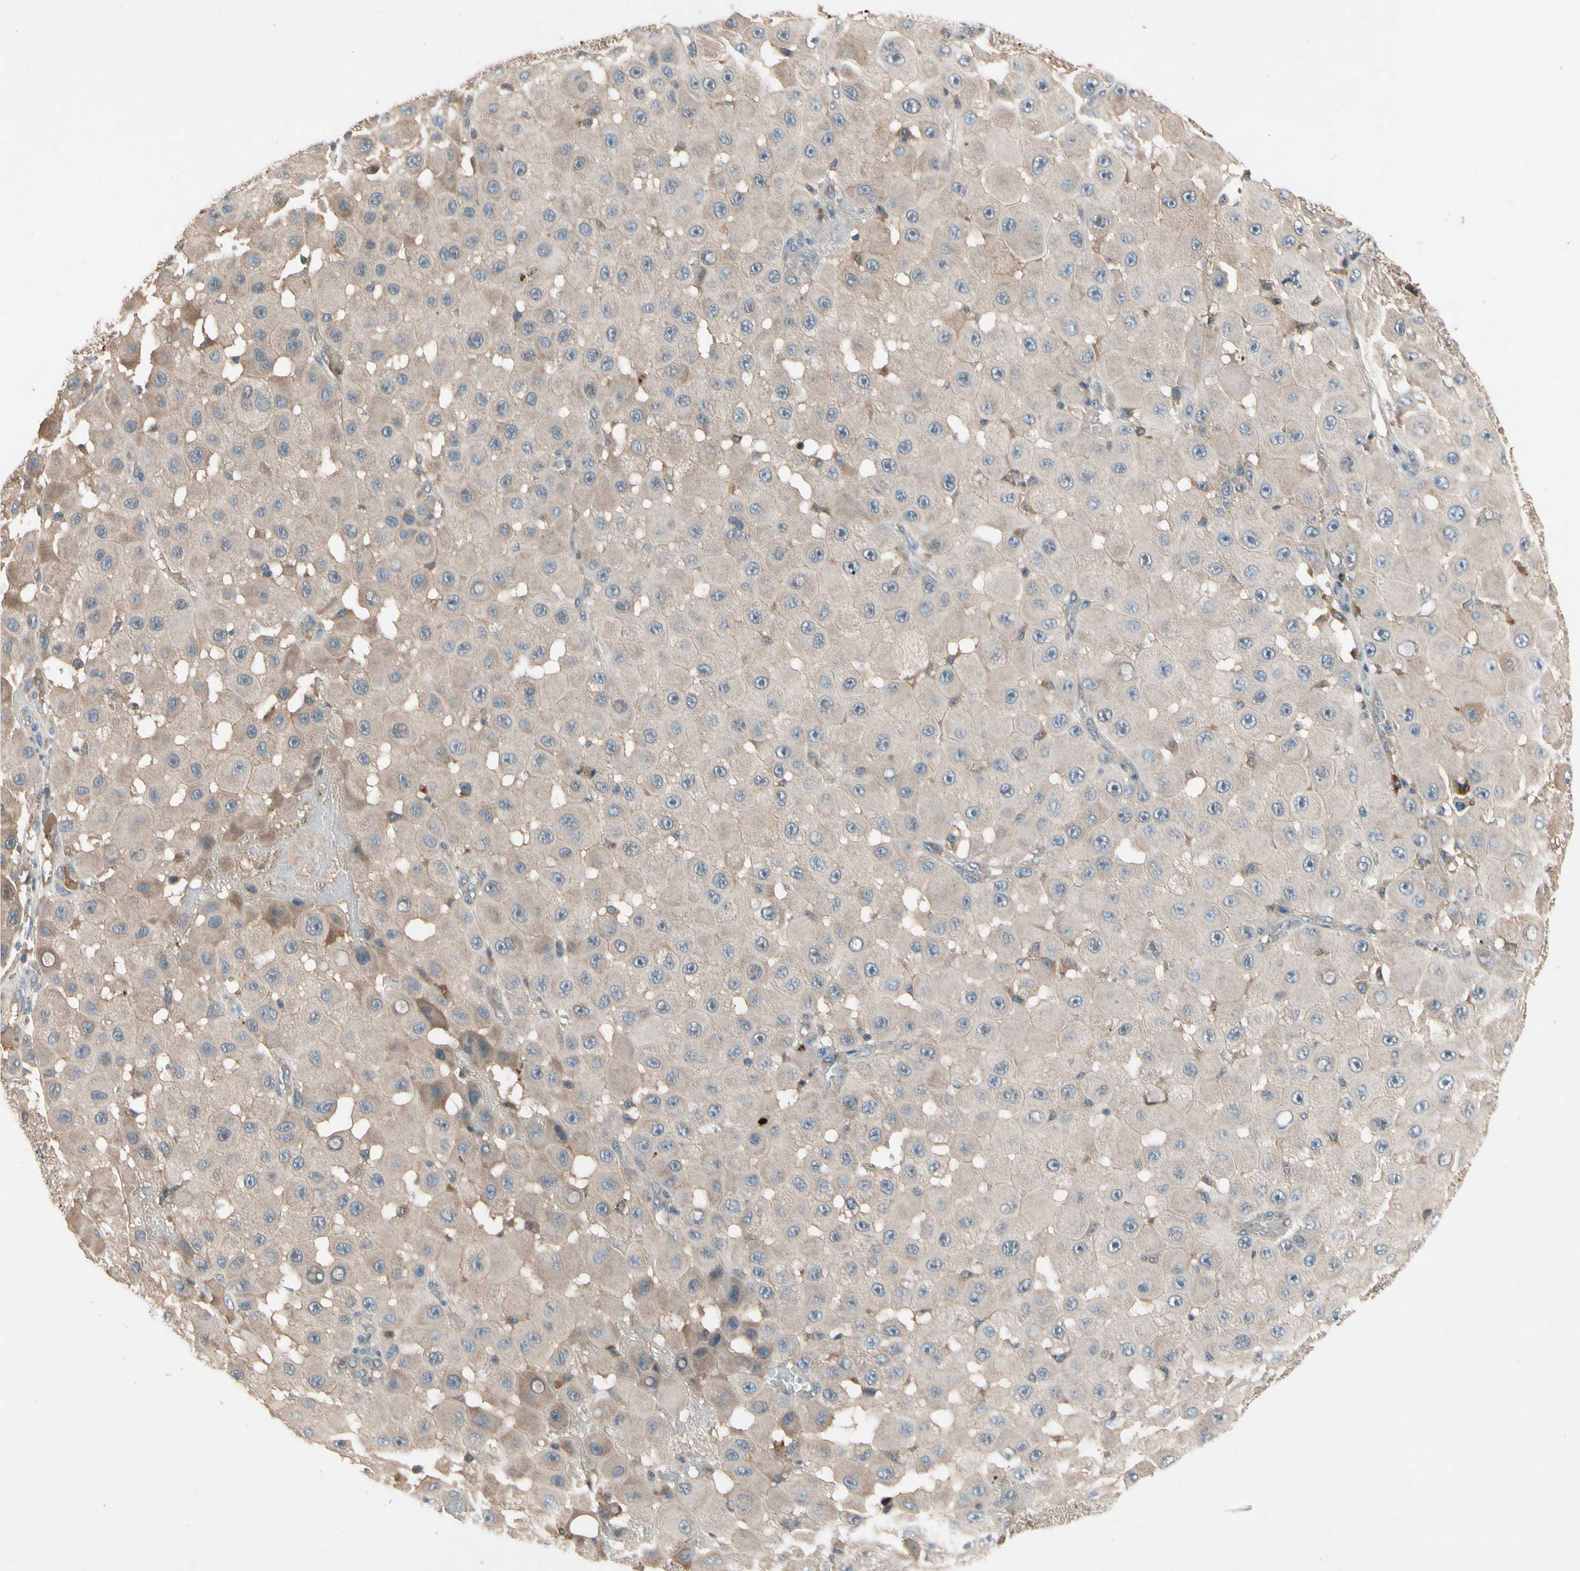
{"staining": {"intensity": "weak", "quantity": "25%-75%", "location": "cytoplasmic/membranous"}, "tissue": "melanoma", "cell_type": "Tumor cells", "image_type": "cancer", "snomed": [{"axis": "morphology", "description": "Malignant melanoma, NOS"}, {"axis": "topography", "description": "Skin"}], "caption": "DAB (3,3'-diaminobenzidine) immunohistochemical staining of melanoma exhibits weak cytoplasmic/membranous protein positivity in about 25%-75% of tumor cells.", "gene": "IL1RL1", "patient": {"sex": "female", "age": 81}}